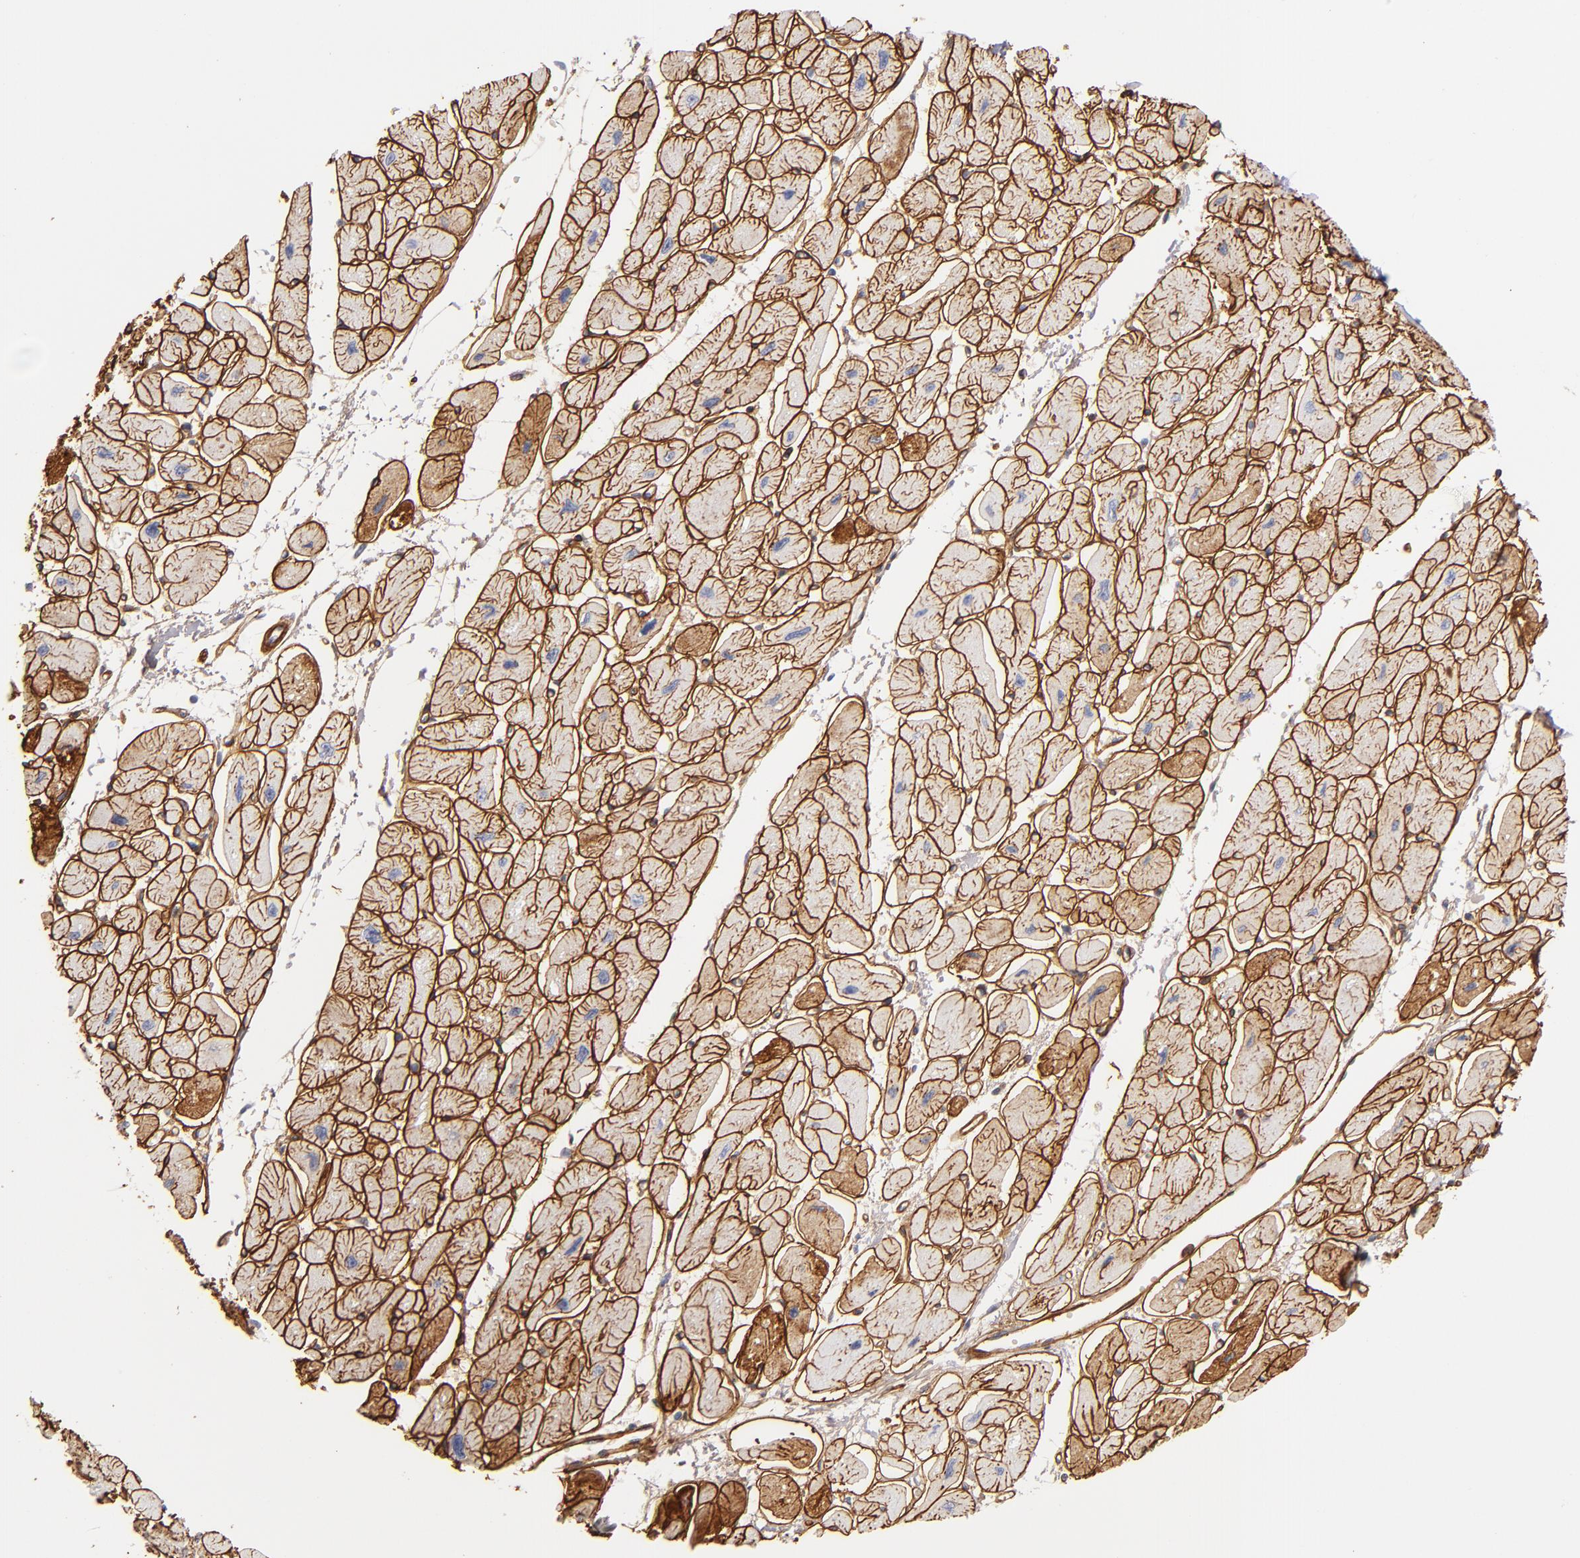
{"staining": {"intensity": "moderate", "quantity": ">75%", "location": "cytoplasmic/membranous"}, "tissue": "heart muscle", "cell_type": "Cardiomyocytes", "image_type": "normal", "snomed": [{"axis": "morphology", "description": "Normal tissue, NOS"}, {"axis": "topography", "description": "Heart"}], "caption": "This micrograph reveals immunohistochemistry staining of benign heart muscle, with medium moderate cytoplasmic/membranous positivity in about >75% of cardiomyocytes.", "gene": "LAMC1", "patient": {"sex": "female", "age": 54}}